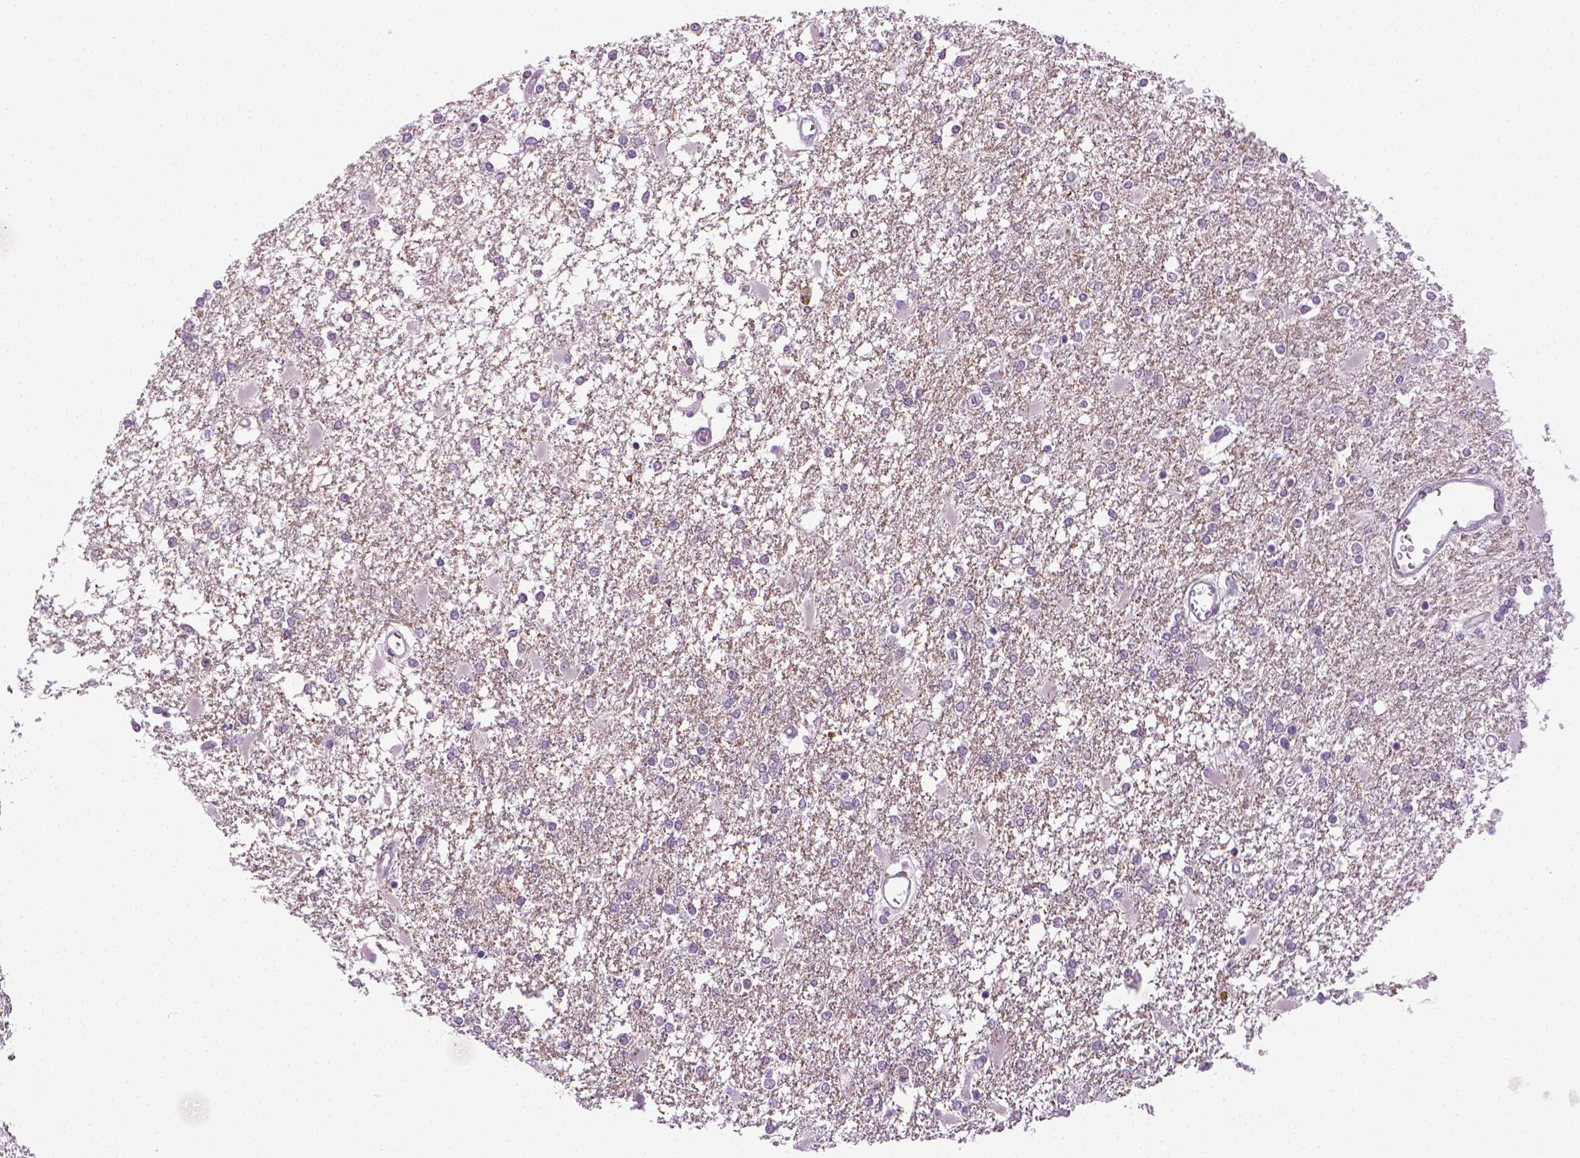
{"staining": {"intensity": "negative", "quantity": "none", "location": "none"}, "tissue": "glioma", "cell_type": "Tumor cells", "image_type": "cancer", "snomed": [{"axis": "morphology", "description": "Glioma, malignant, High grade"}, {"axis": "topography", "description": "Cerebral cortex"}], "caption": "Immunohistochemistry micrograph of malignant high-grade glioma stained for a protein (brown), which exhibits no staining in tumor cells.", "gene": "ABI2", "patient": {"sex": "male", "age": 79}}